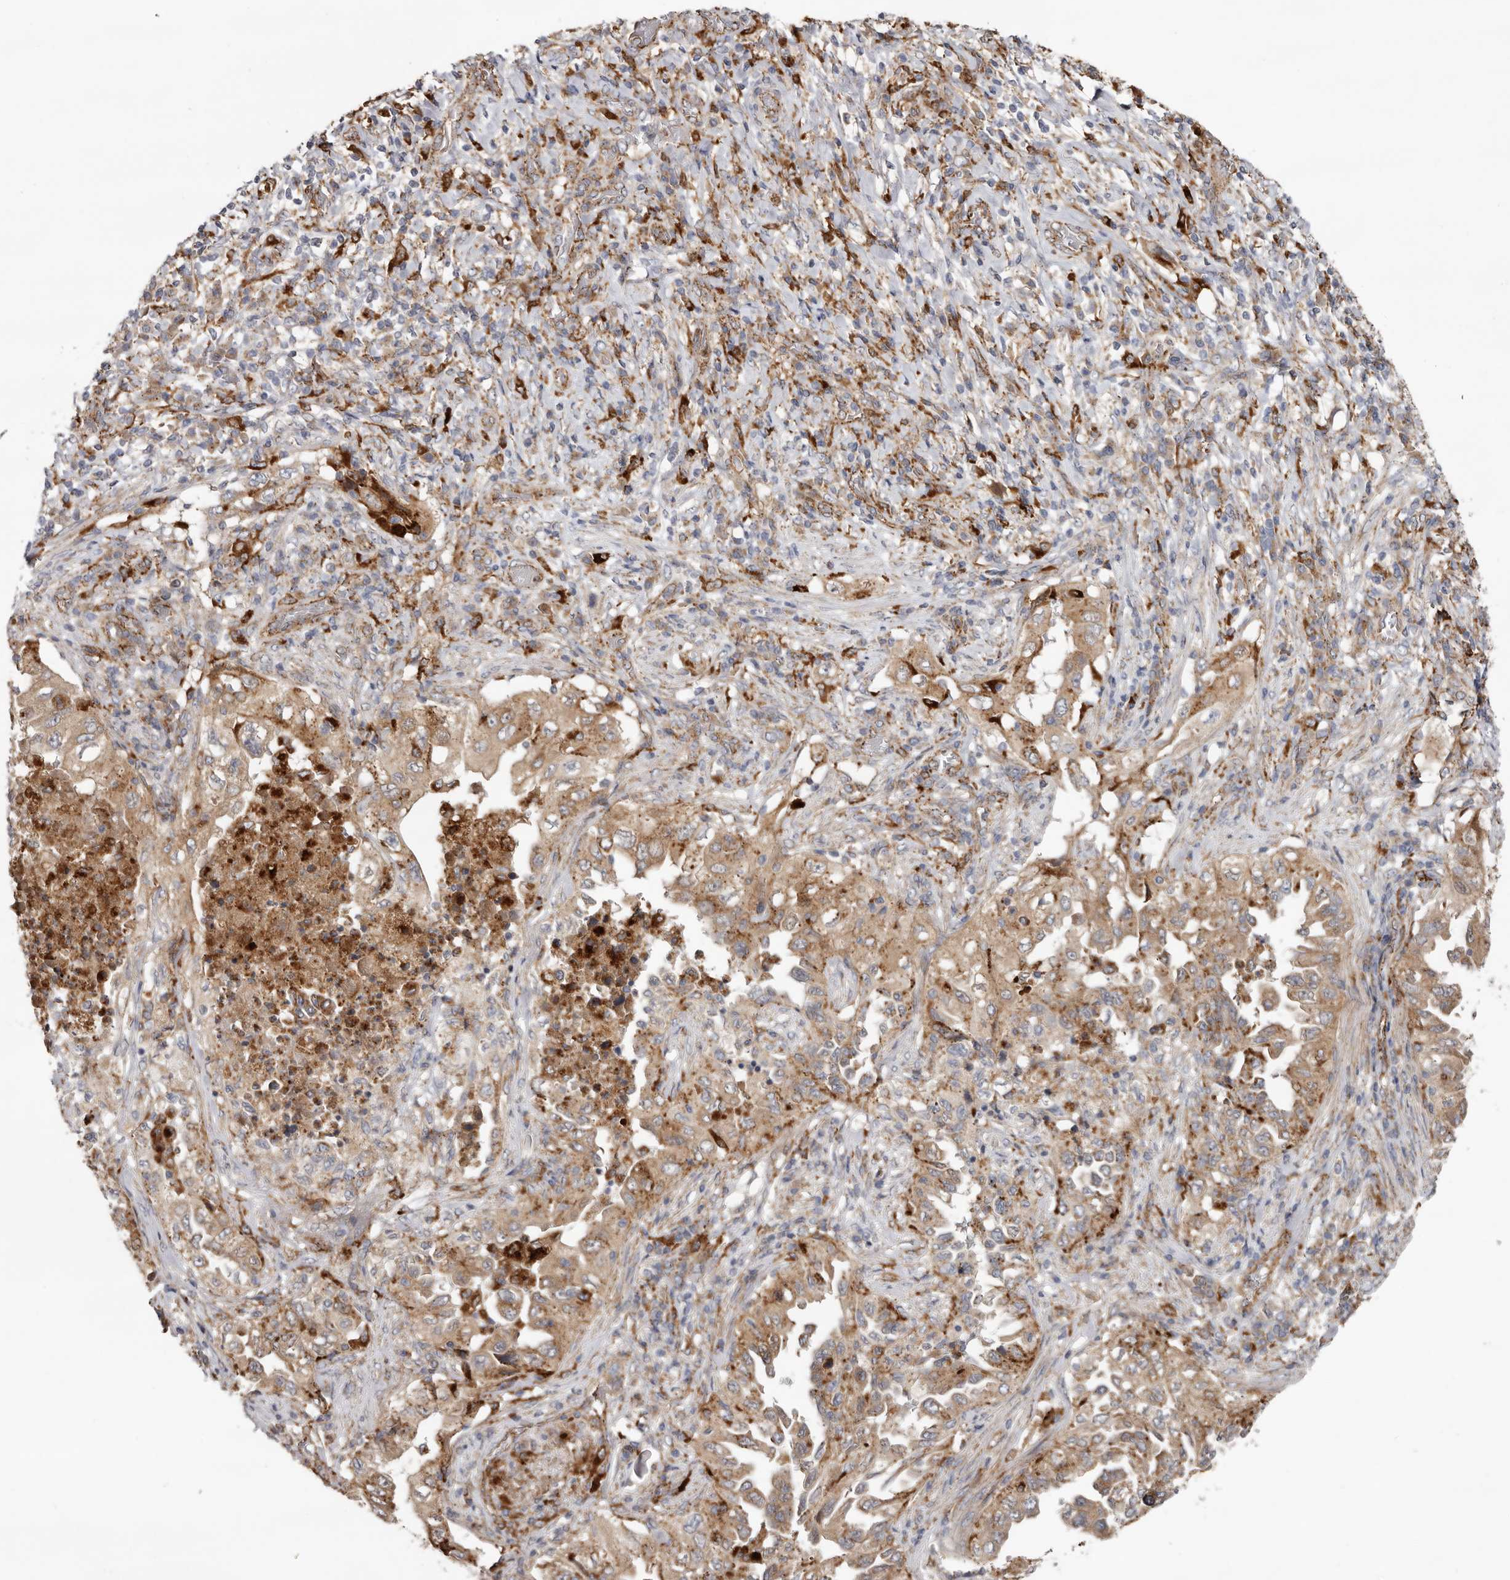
{"staining": {"intensity": "moderate", "quantity": ">75%", "location": "cytoplasmic/membranous"}, "tissue": "lung cancer", "cell_type": "Tumor cells", "image_type": "cancer", "snomed": [{"axis": "morphology", "description": "Adenocarcinoma, NOS"}, {"axis": "topography", "description": "Lung"}], "caption": "Tumor cells show moderate cytoplasmic/membranous positivity in approximately >75% of cells in lung cancer.", "gene": "GRN", "patient": {"sex": "female", "age": 51}}